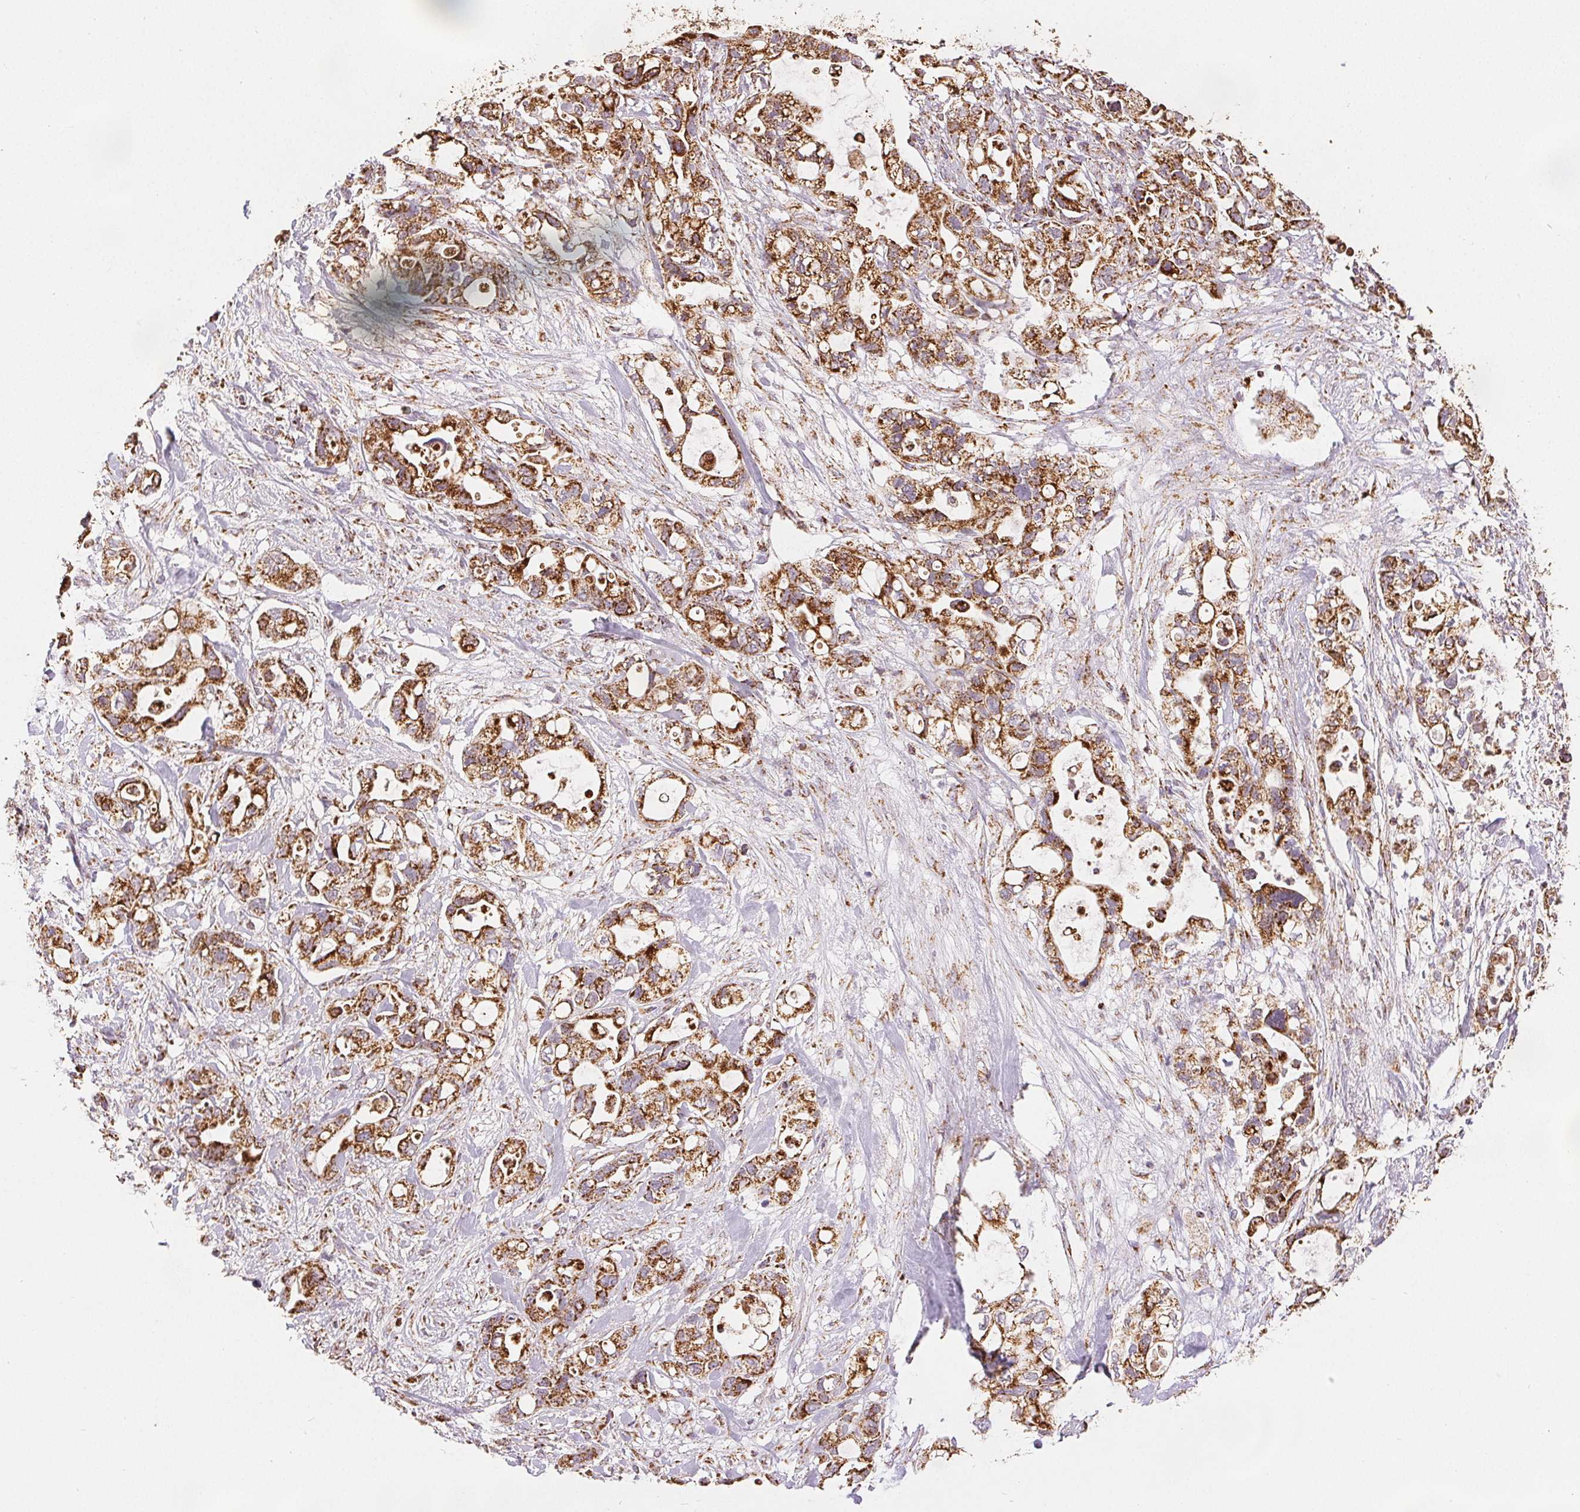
{"staining": {"intensity": "strong", "quantity": ">75%", "location": "cytoplasmic/membranous"}, "tissue": "pancreatic cancer", "cell_type": "Tumor cells", "image_type": "cancer", "snomed": [{"axis": "morphology", "description": "Adenocarcinoma, NOS"}, {"axis": "topography", "description": "Pancreas"}], "caption": "Protein staining of pancreatic adenocarcinoma tissue shows strong cytoplasmic/membranous expression in approximately >75% of tumor cells. The protein of interest is shown in brown color, while the nuclei are stained blue.", "gene": "SDHB", "patient": {"sex": "female", "age": 72}}